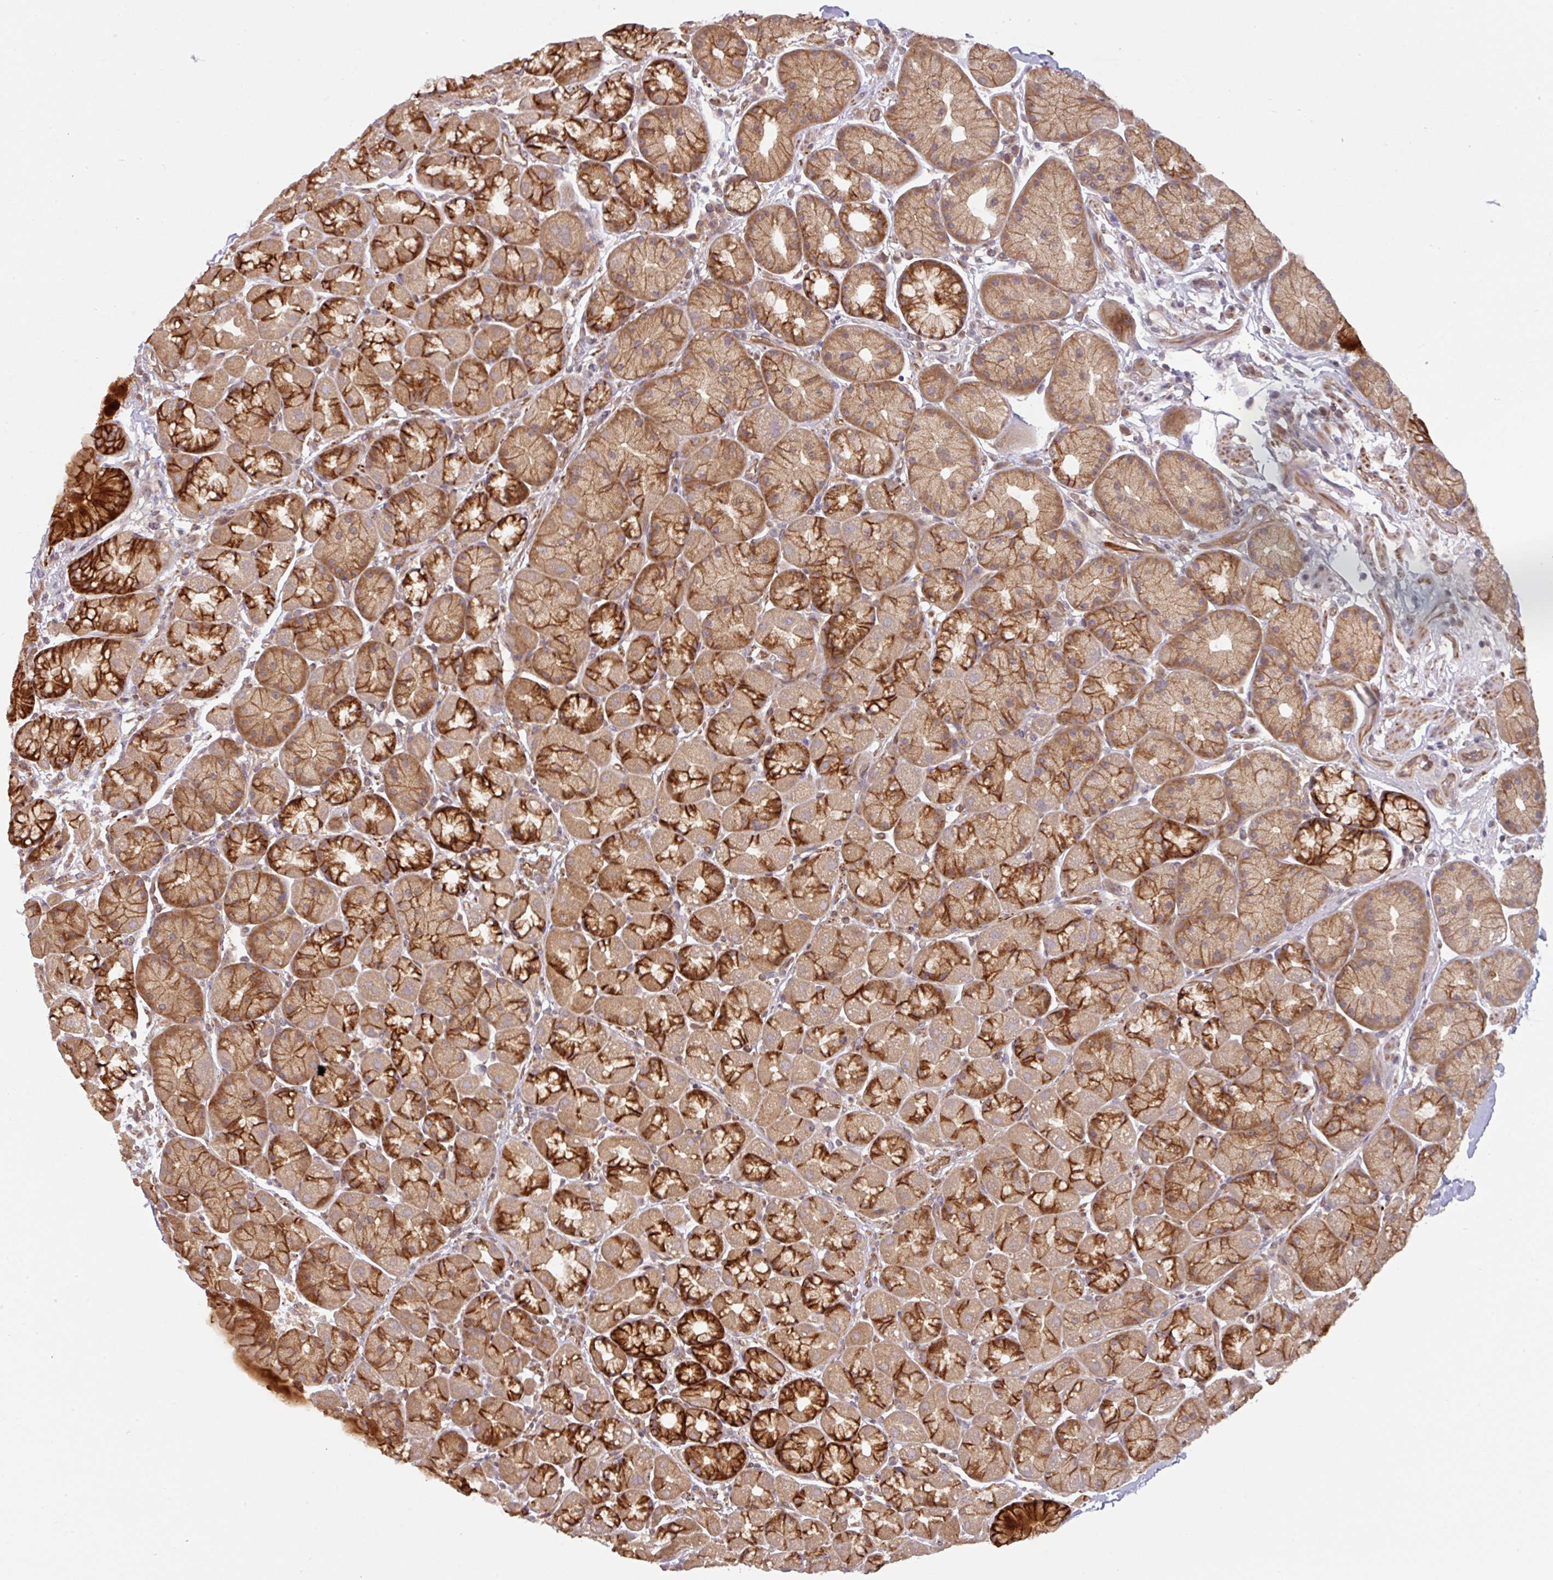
{"staining": {"intensity": "strong", "quantity": ">75%", "location": "cytoplasmic/membranous"}, "tissue": "stomach", "cell_type": "Glandular cells", "image_type": "normal", "snomed": [{"axis": "morphology", "description": "Normal tissue, NOS"}, {"axis": "topography", "description": "Stomach, lower"}], "caption": "High-power microscopy captured an immunohistochemistry (IHC) micrograph of unremarkable stomach, revealing strong cytoplasmic/membranous positivity in about >75% of glandular cells.", "gene": "CYFIP2", "patient": {"sex": "male", "age": 67}}